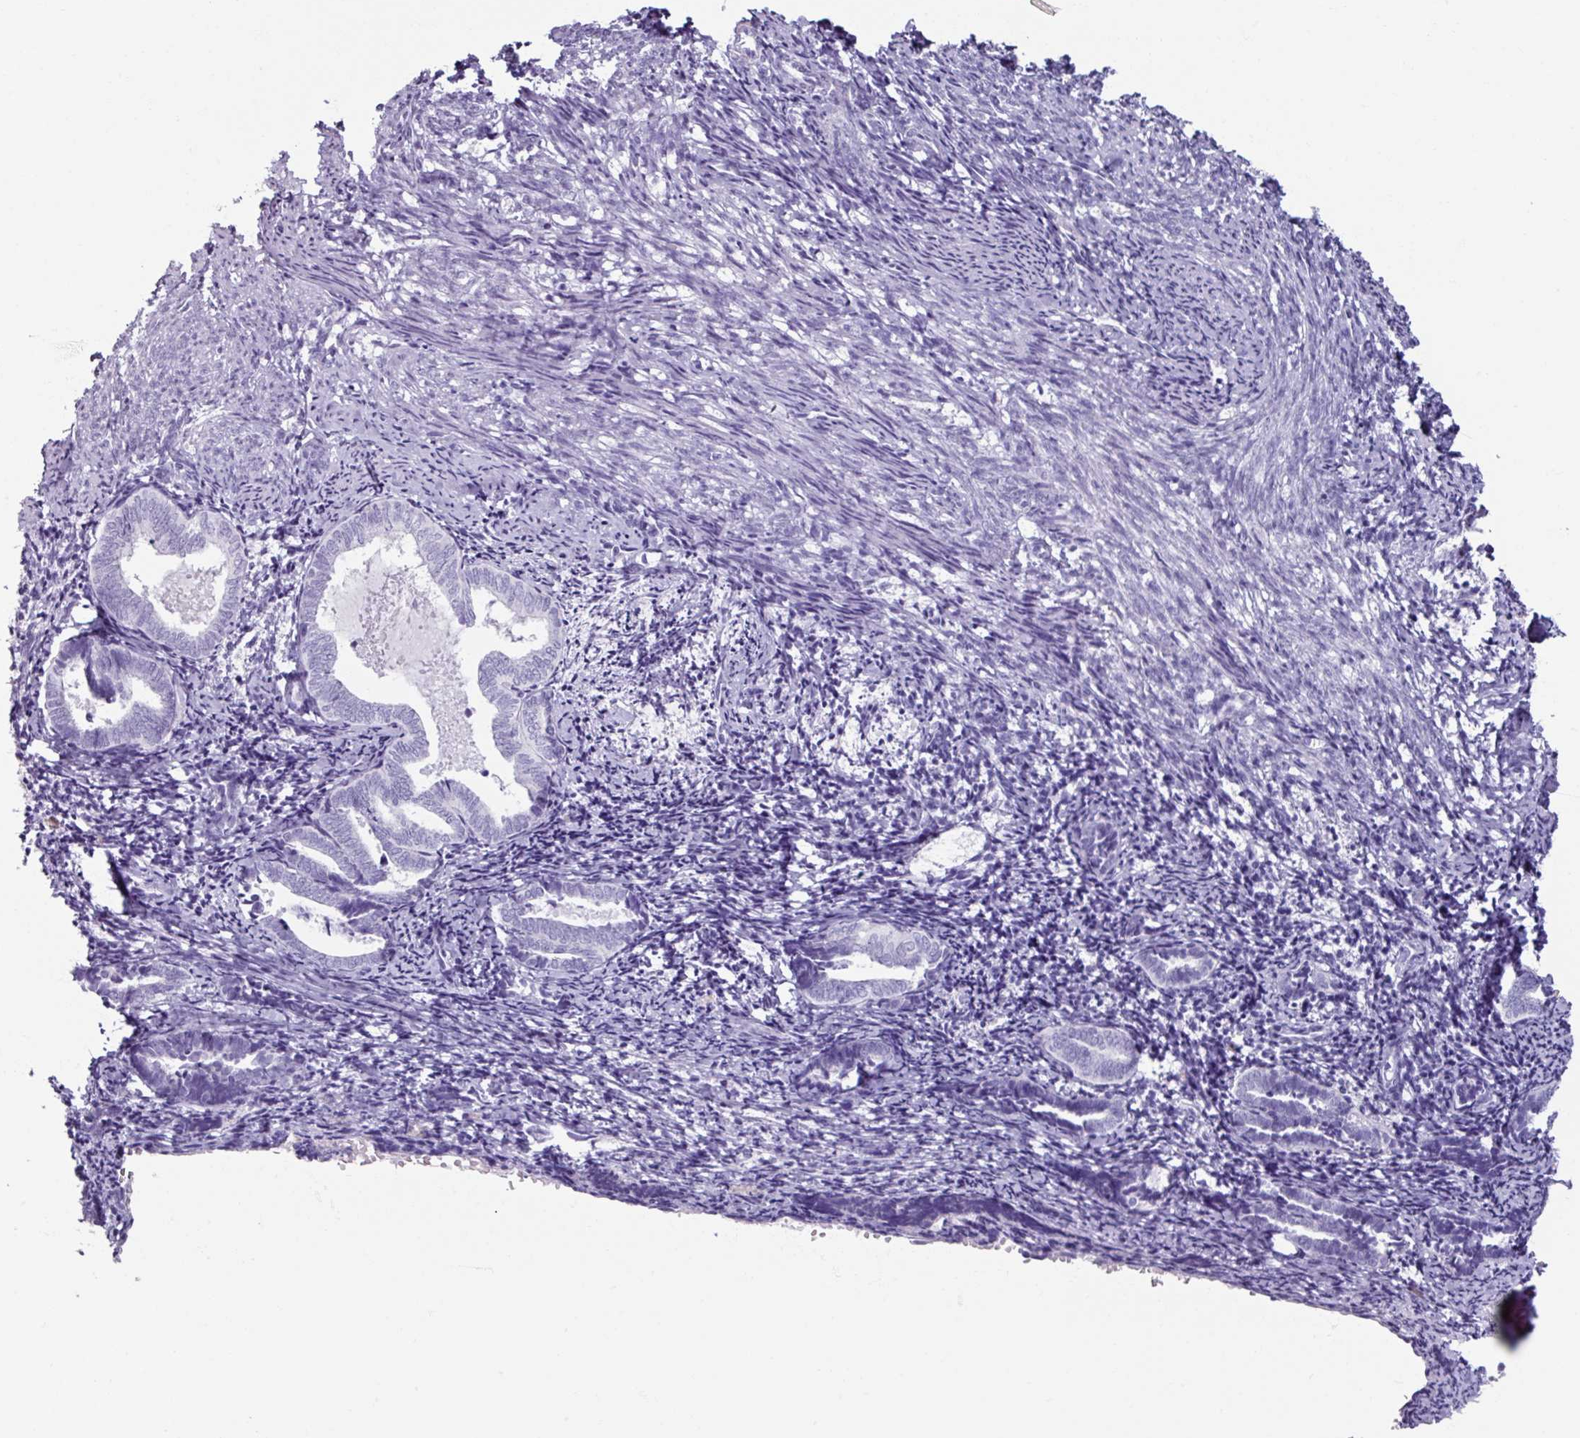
{"staining": {"intensity": "negative", "quantity": "none", "location": "none"}, "tissue": "endometrium", "cell_type": "Cells in endometrial stroma", "image_type": "normal", "snomed": [{"axis": "morphology", "description": "Normal tissue, NOS"}, {"axis": "topography", "description": "Endometrium"}], "caption": "An IHC micrograph of benign endometrium is shown. There is no staining in cells in endometrial stroma of endometrium. (DAB (3,3'-diaminobenzidine) immunohistochemistry visualized using brightfield microscopy, high magnification).", "gene": "ARG1", "patient": {"sex": "female", "age": 54}}